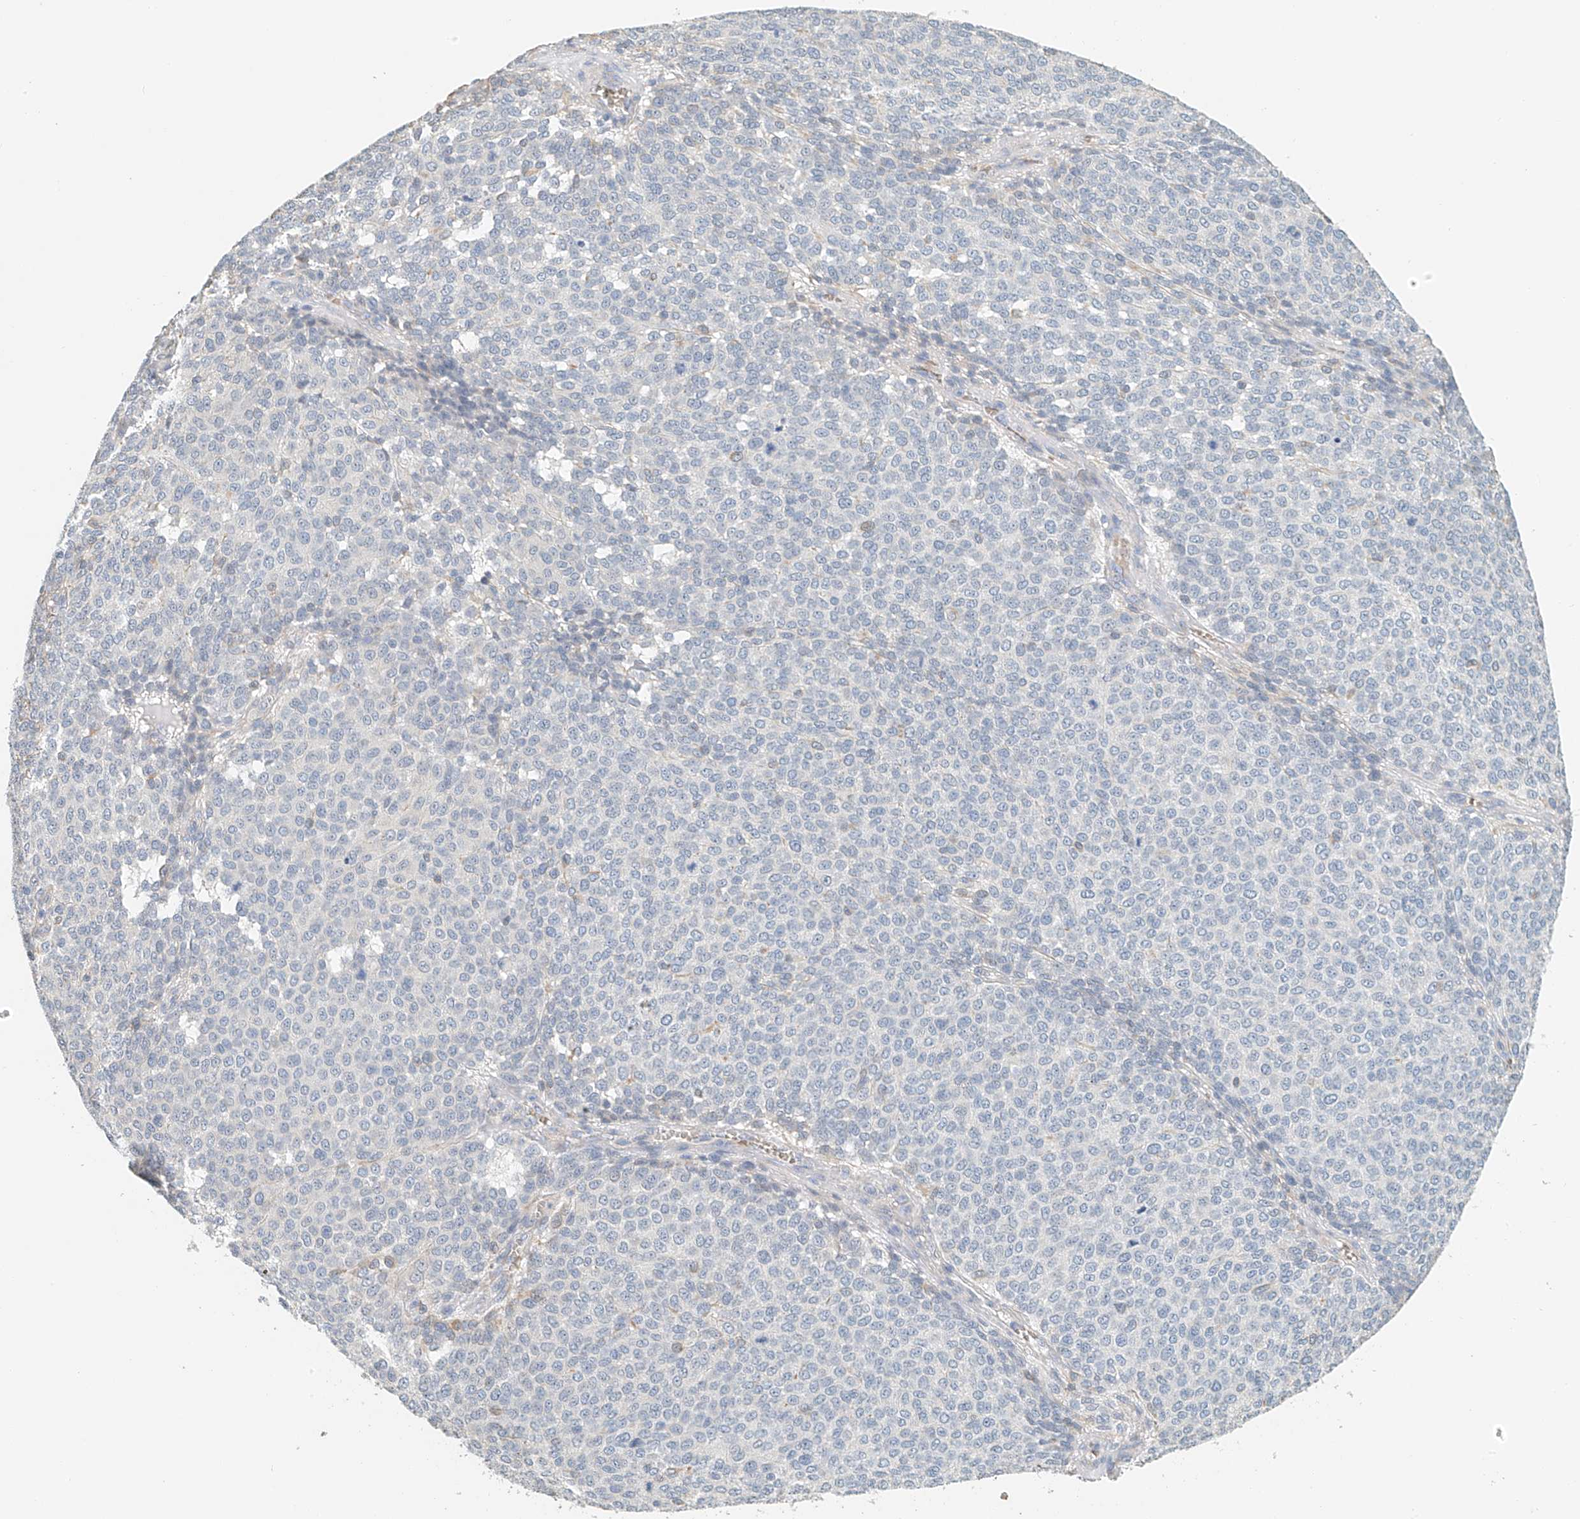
{"staining": {"intensity": "negative", "quantity": "none", "location": "none"}, "tissue": "melanoma", "cell_type": "Tumor cells", "image_type": "cancer", "snomed": [{"axis": "morphology", "description": "Malignant melanoma, NOS"}, {"axis": "topography", "description": "Skin"}], "caption": "IHC of human malignant melanoma reveals no positivity in tumor cells. (DAB IHC, high magnification).", "gene": "RCAN3", "patient": {"sex": "male", "age": 49}}